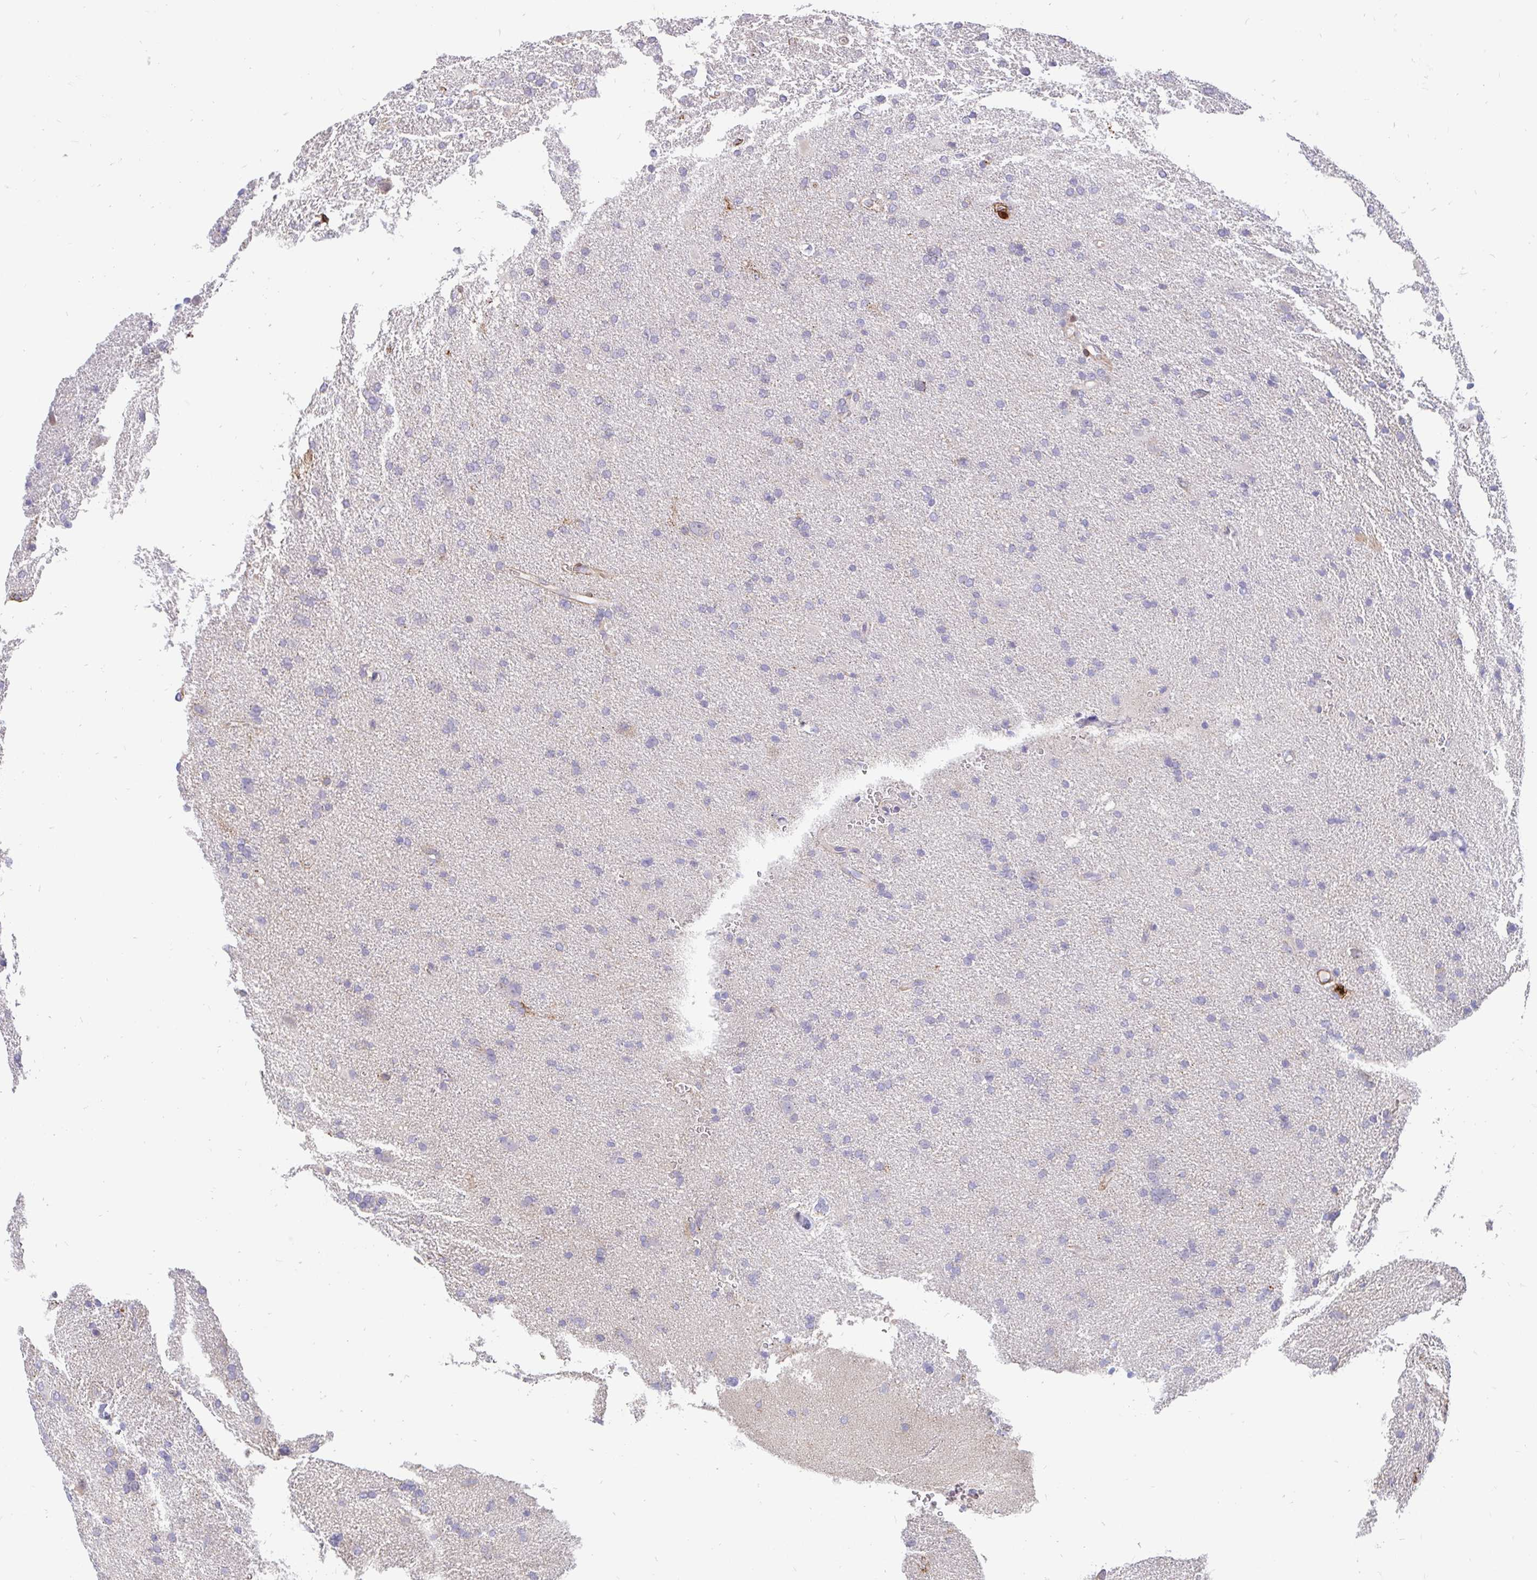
{"staining": {"intensity": "negative", "quantity": "none", "location": "none"}, "tissue": "glioma", "cell_type": "Tumor cells", "image_type": "cancer", "snomed": [{"axis": "morphology", "description": "Glioma, malignant, Low grade"}, {"axis": "topography", "description": "Brain"}], "caption": "Tumor cells are negative for brown protein staining in malignant glioma (low-grade). (DAB immunohistochemistry (IHC), high magnification).", "gene": "CDKL1", "patient": {"sex": "male", "age": 66}}